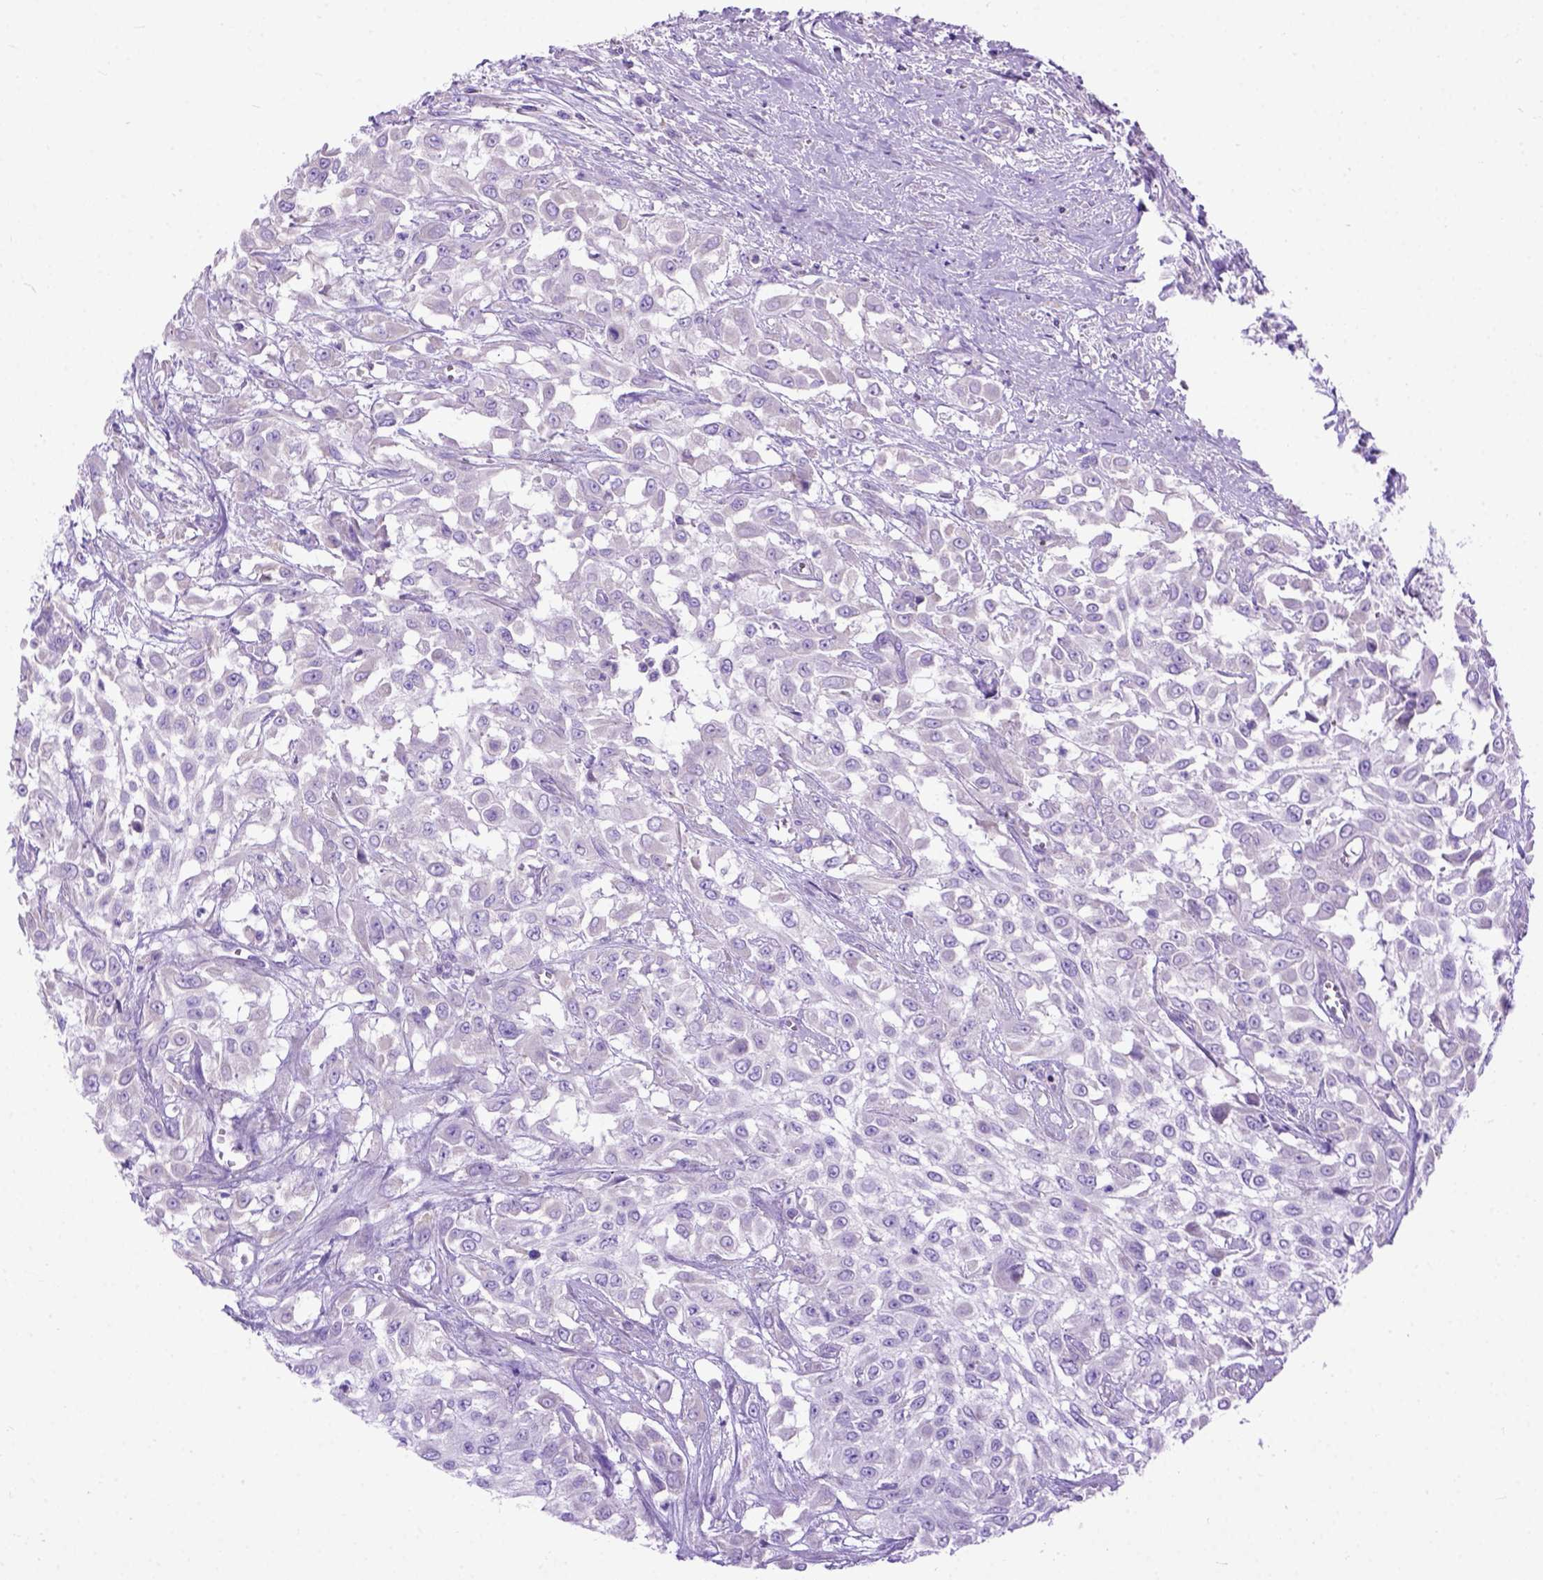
{"staining": {"intensity": "negative", "quantity": "none", "location": "none"}, "tissue": "urothelial cancer", "cell_type": "Tumor cells", "image_type": "cancer", "snomed": [{"axis": "morphology", "description": "Urothelial carcinoma, High grade"}, {"axis": "topography", "description": "Urinary bladder"}], "caption": "Immunohistochemistry of urothelial cancer exhibits no positivity in tumor cells. The staining is performed using DAB (3,3'-diaminobenzidine) brown chromogen with nuclei counter-stained in using hematoxylin.", "gene": "ODAD3", "patient": {"sex": "male", "age": 57}}